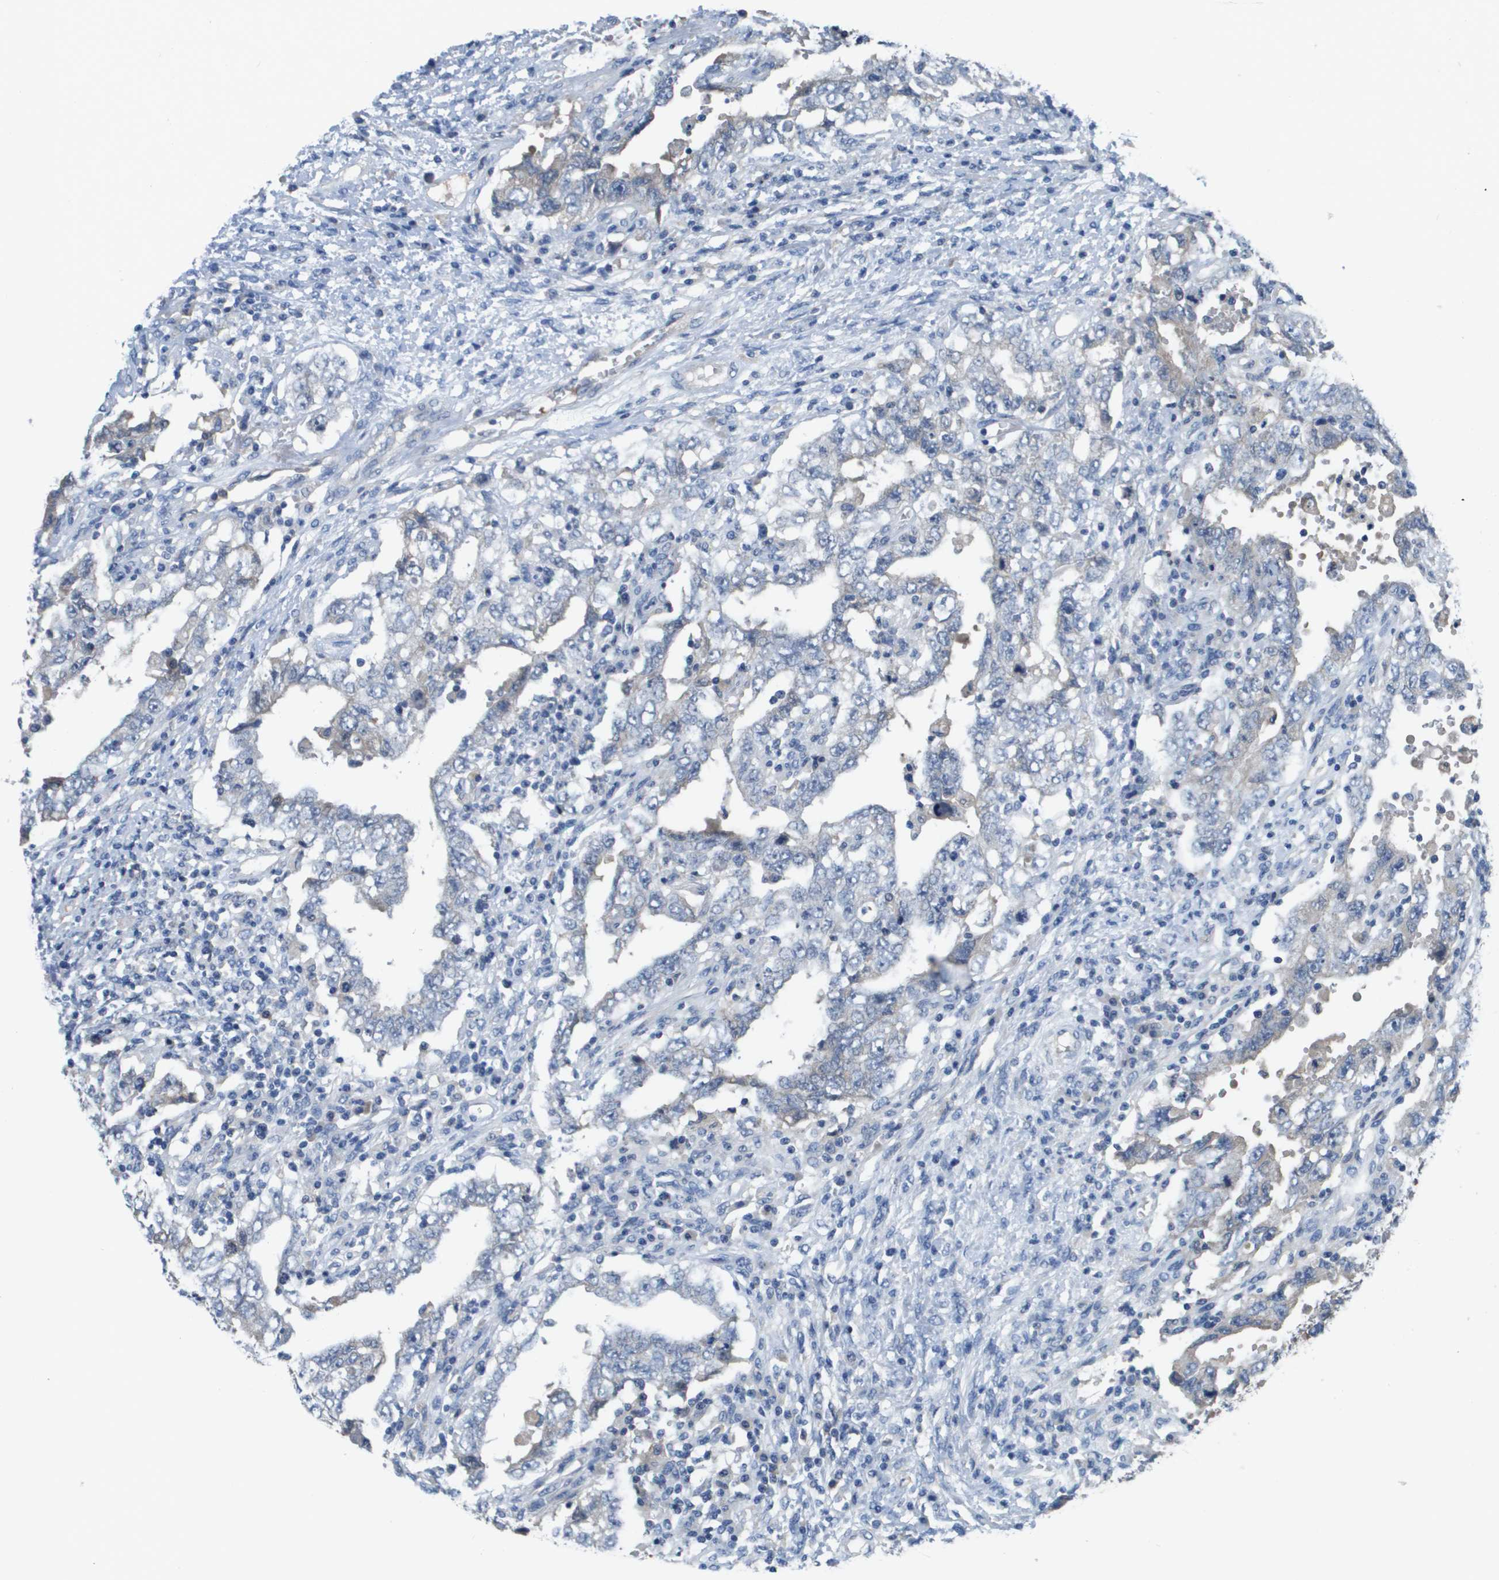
{"staining": {"intensity": "negative", "quantity": "none", "location": "none"}, "tissue": "testis cancer", "cell_type": "Tumor cells", "image_type": "cancer", "snomed": [{"axis": "morphology", "description": "Carcinoma, Embryonal, NOS"}, {"axis": "topography", "description": "Testis"}], "caption": "There is no significant positivity in tumor cells of testis cancer.", "gene": "NCS1", "patient": {"sex": "male", "age": 26}}